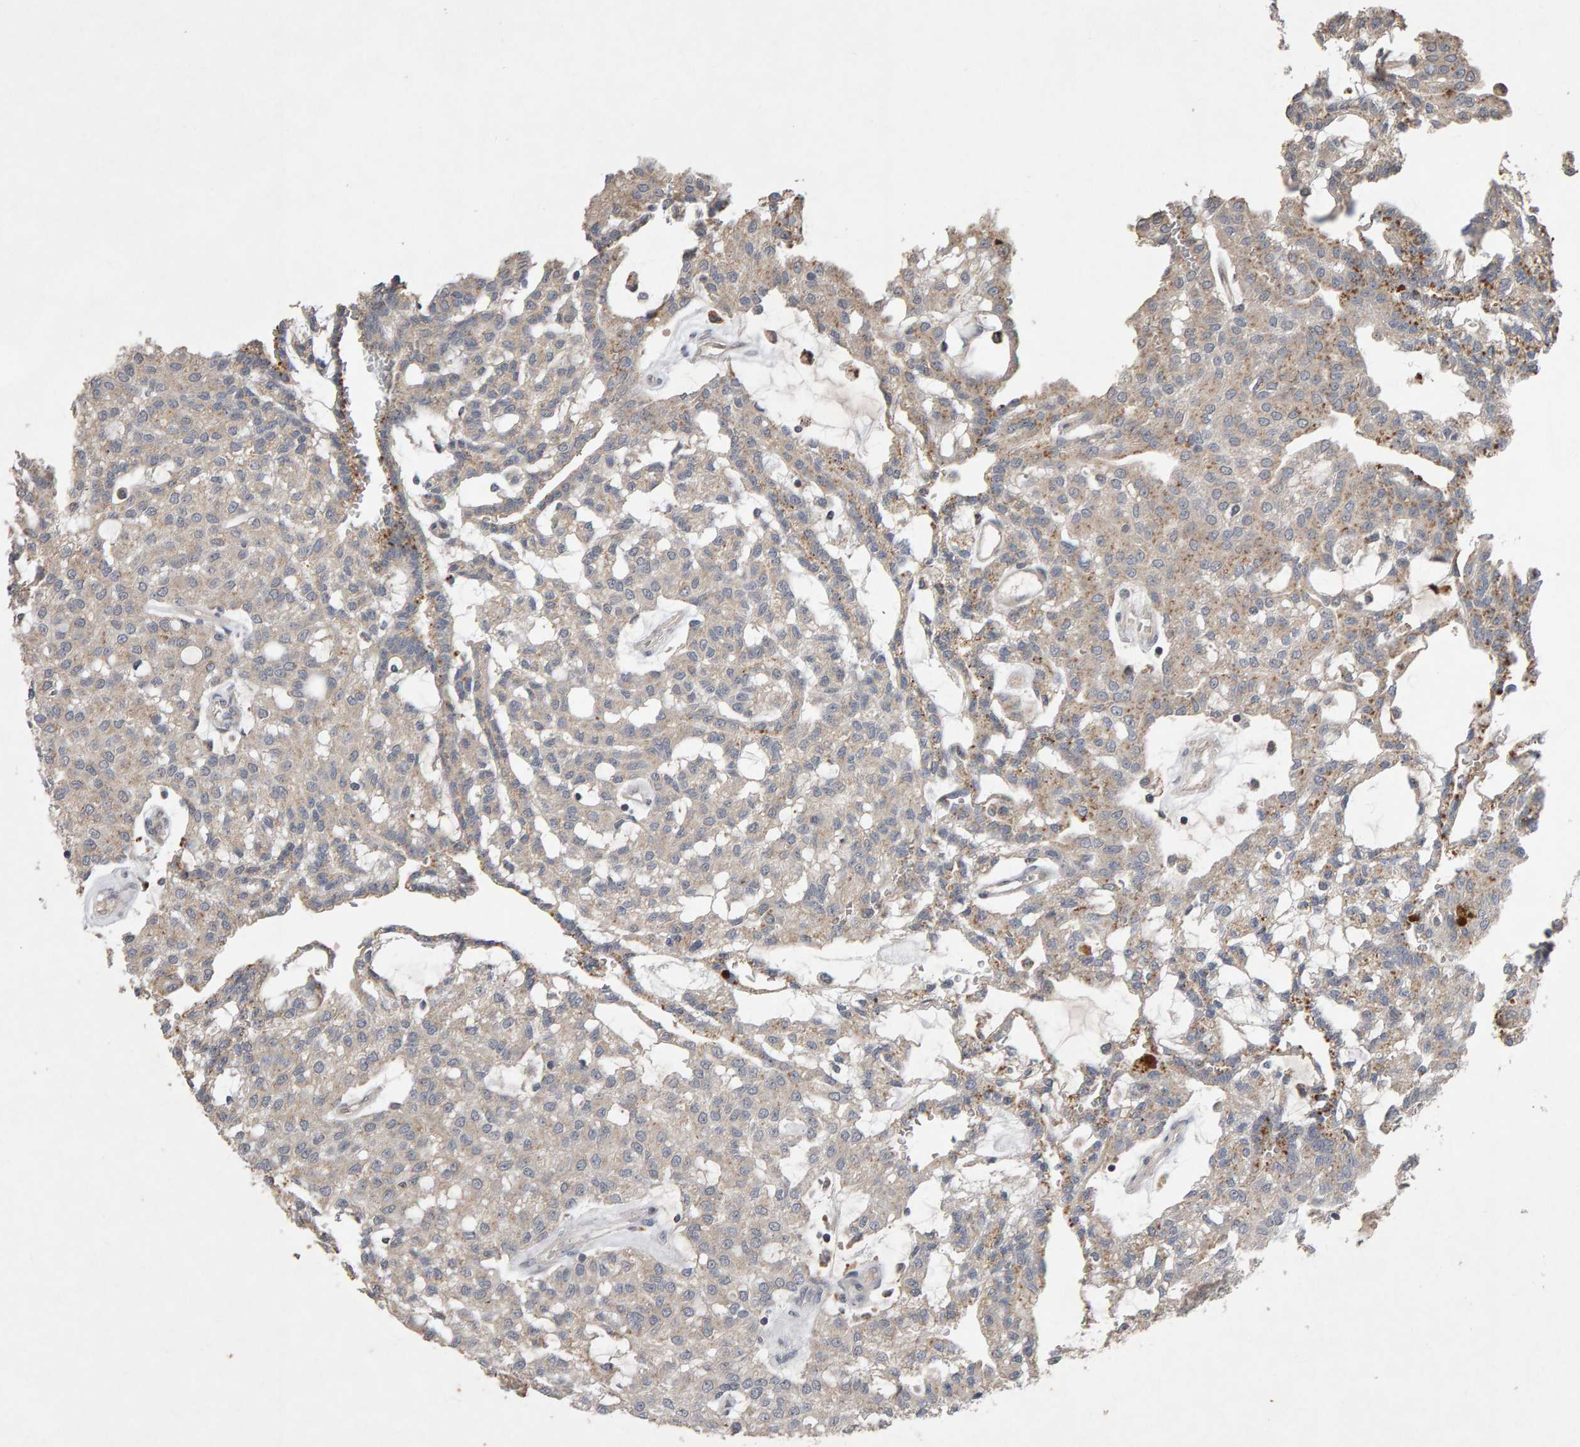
{"staining": {"intensity": "weak", "quantity": "<25%", "location": "cytoplasmic/membranous"}, "tissue": "renal cancer", "cell_type": "Tumor cells", "image_type": "cancer", "snomed": [{"axis": "morphology", "description": "Adenocarcinoma, NOS"}, {"axis": "topography", "description": "Kidney"}], "caption": "This is a image of immunohistochemistry staining of renal cancer (adenocarcinoma), which shows no expression in tumor cells.", "gene": "COASY", "patient": {"sex": "male", "age": 63}}